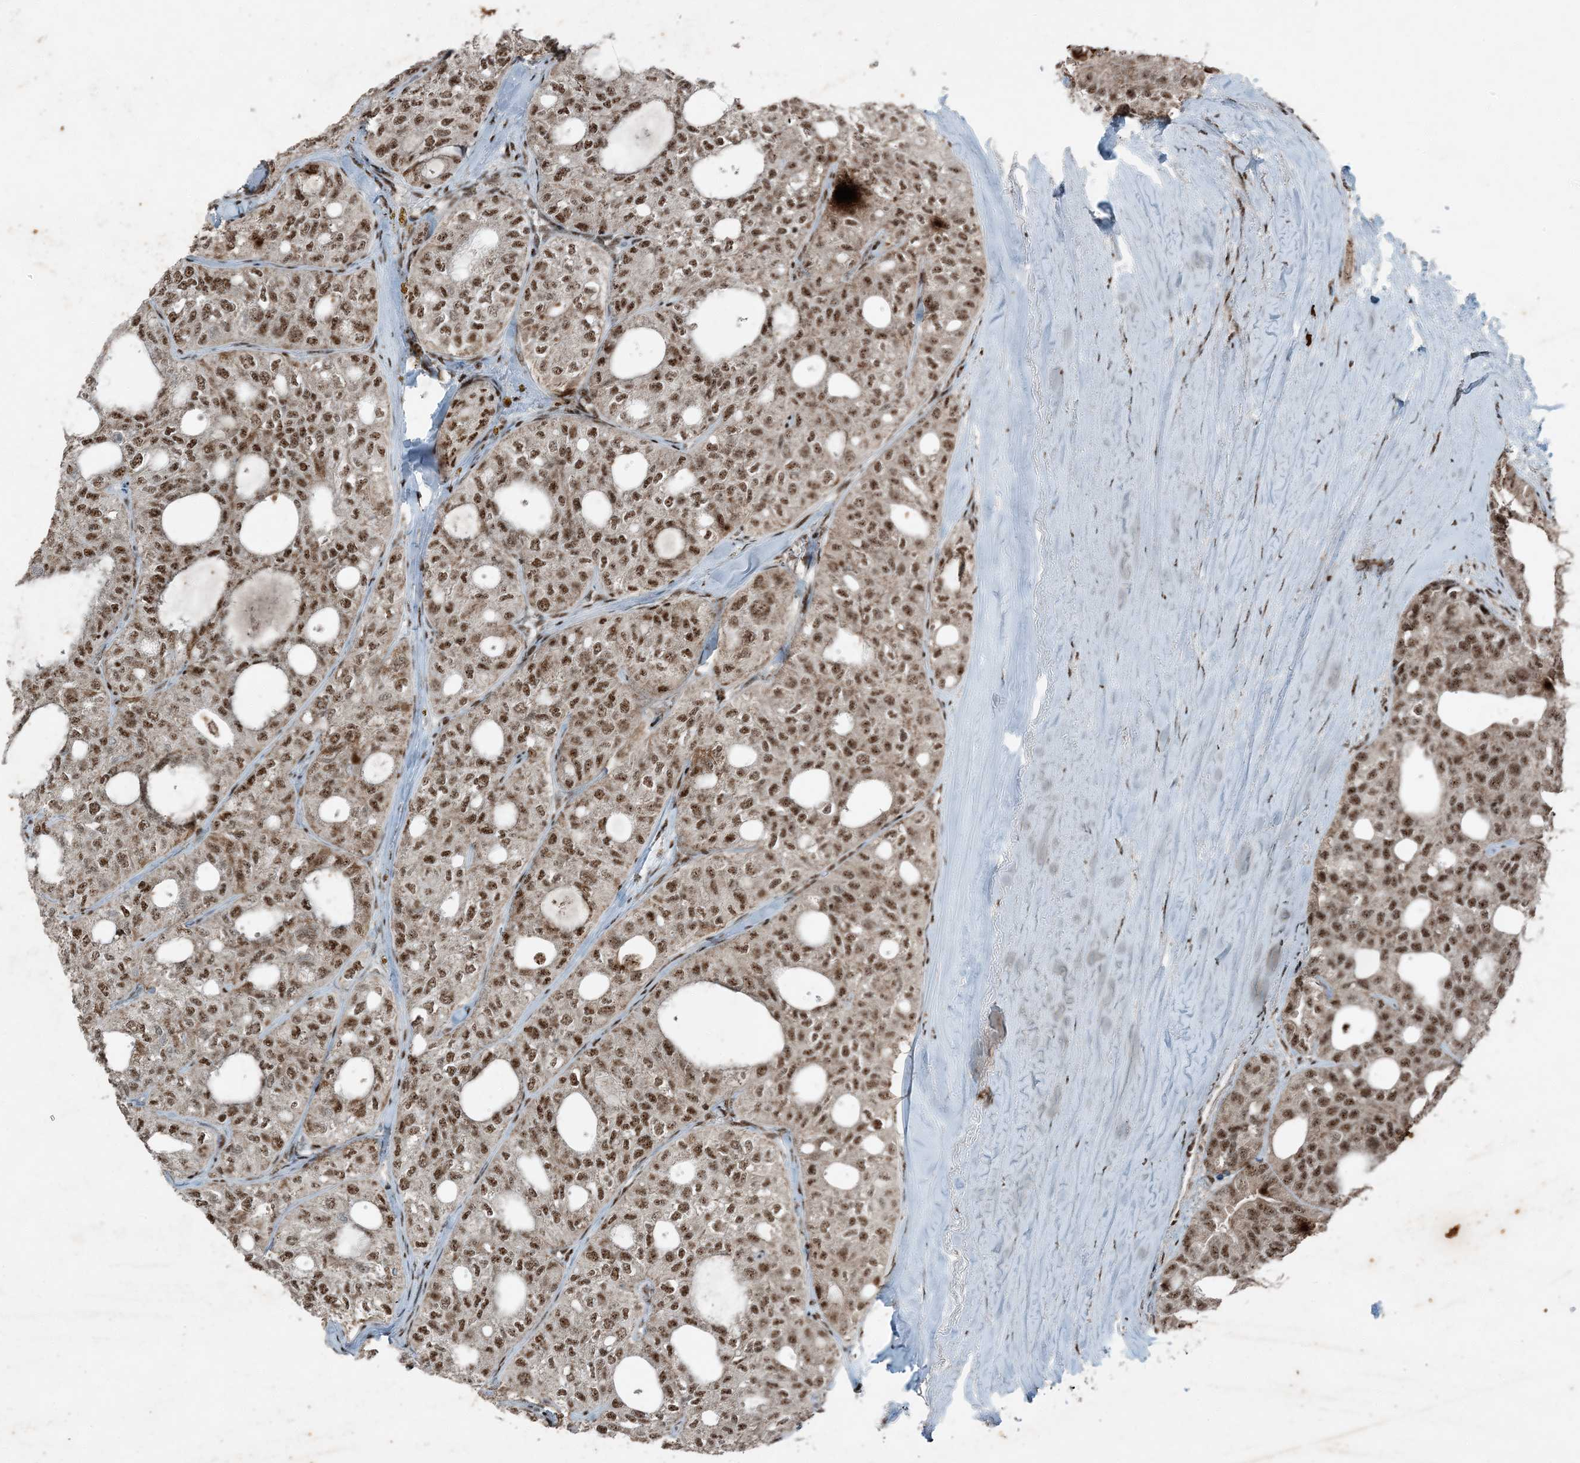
{"staining": {"intensity": "moderate", "quantity": ">75%", "location": "nuclear"}, "tissue": "thyroid cancer", "cell_type": "Tumor cells", "image_type": "cancer", "snomed": [{"axis": "morphology", "description": "Follicular adenoma carcinoma, NOS"}, {"axis": "topography", "description": "Thyroid gland"}], "caption": "Immunohistochemistry (IHC) histopathology image of neoplastic tissue: human thyroid follicular adenoma carcinoma stained using IHC reveals medium levels of moderate protein expression localized specifically in the nuclear of tumor cells, appearing as a nuclear brown color.", "gene": "TADA2B", "patient": {"sex": "male", "age": 75}}